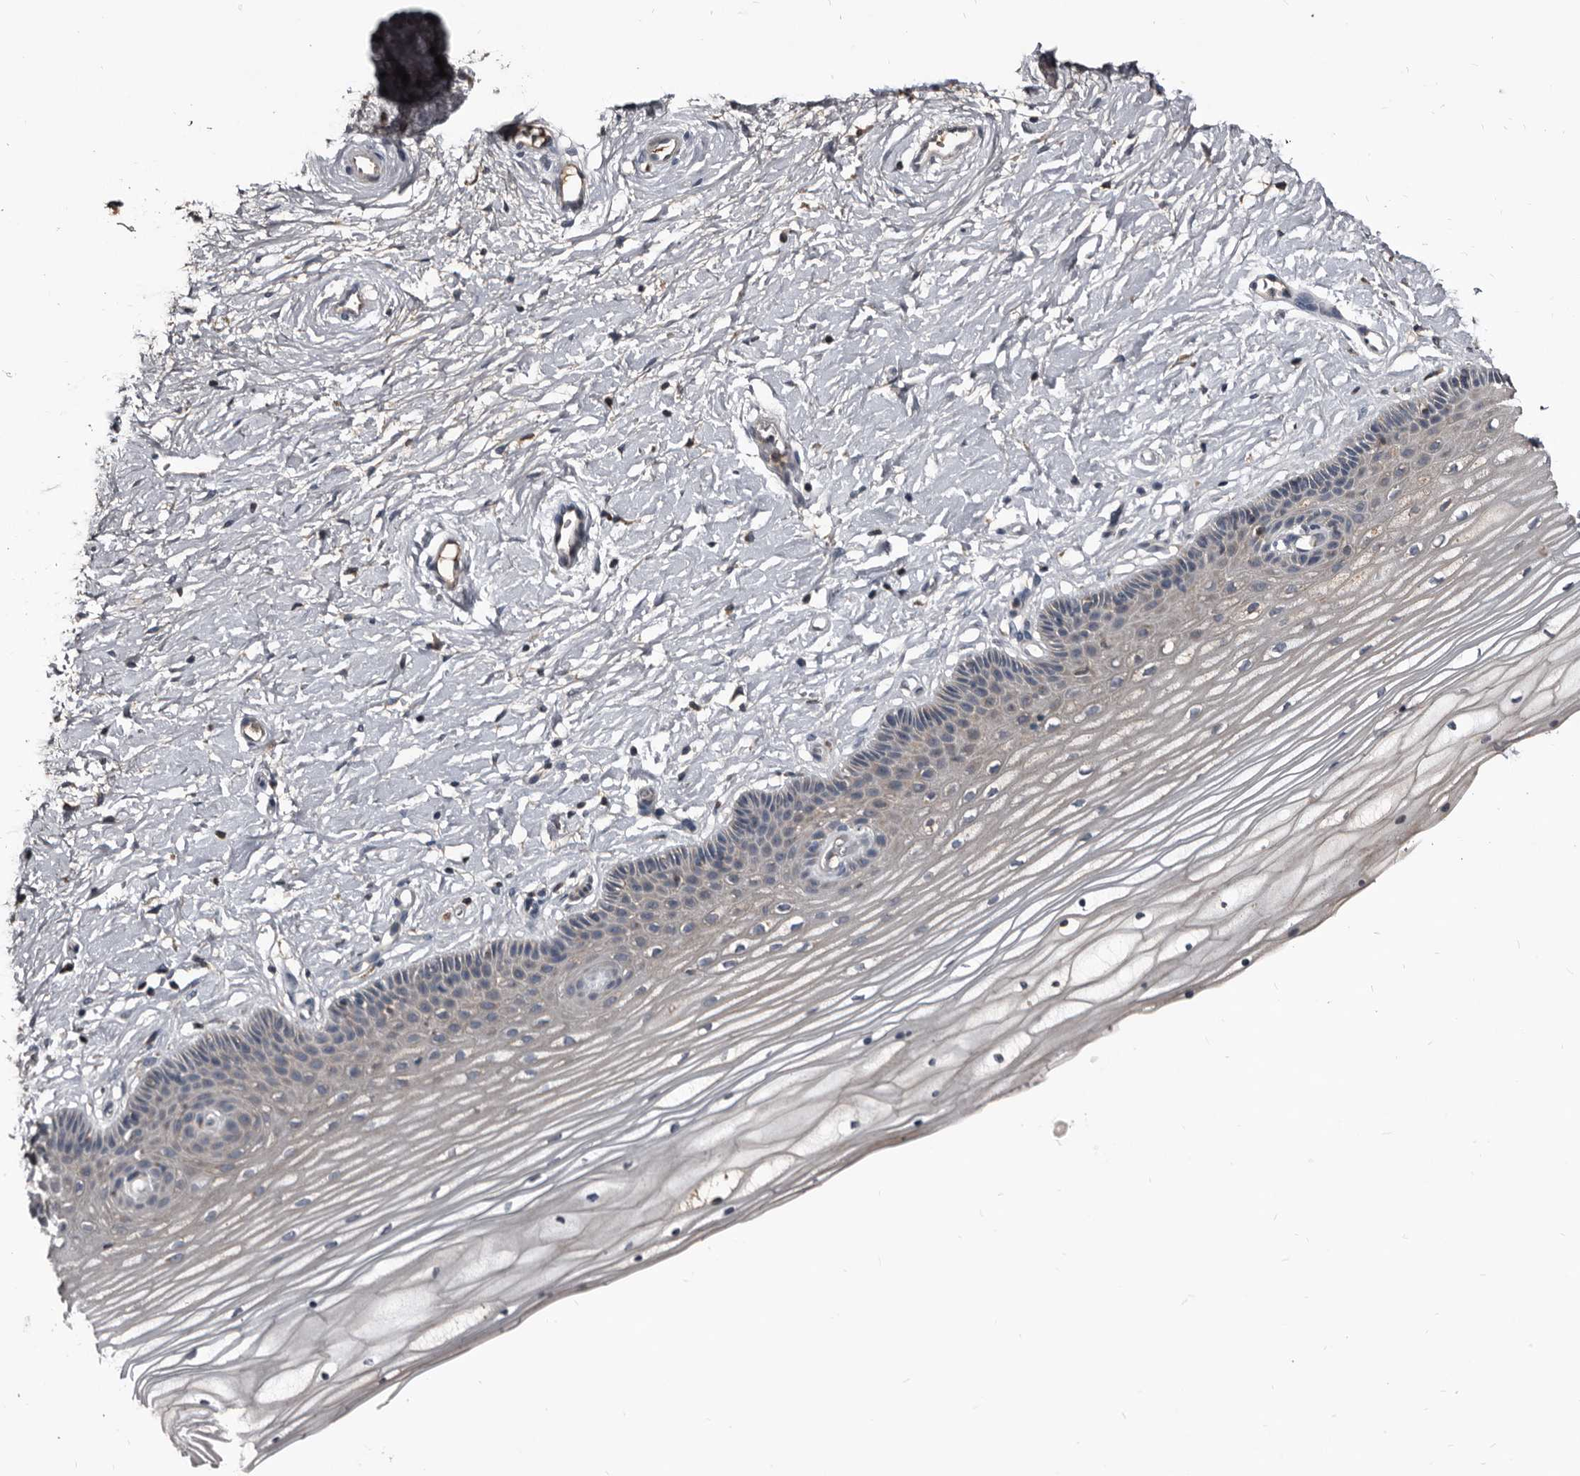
{"staining": {"intensity": "weak", "quantity": "<25%", "location": "cytoplasmic/membranous"}, "tissue": "vagina", "cell_type": "Squamous epithelial cells", "image_type": "normal", "snomed": [{"axis": "morphology", "description": "Normal tissue, NOS"}, {"axis": "topography", "description": "Vagina"}, {"axis": "topography", "description": "Cervix"}], "caption": "There is no significant positivity in squamous epithelial cells of vagina. (DAB immunohistochemistry (IHC) visualized using brightfield microscopy, high magnification).", "gene": "GREB1", "patient": {"sex": "female", "age": 40}}